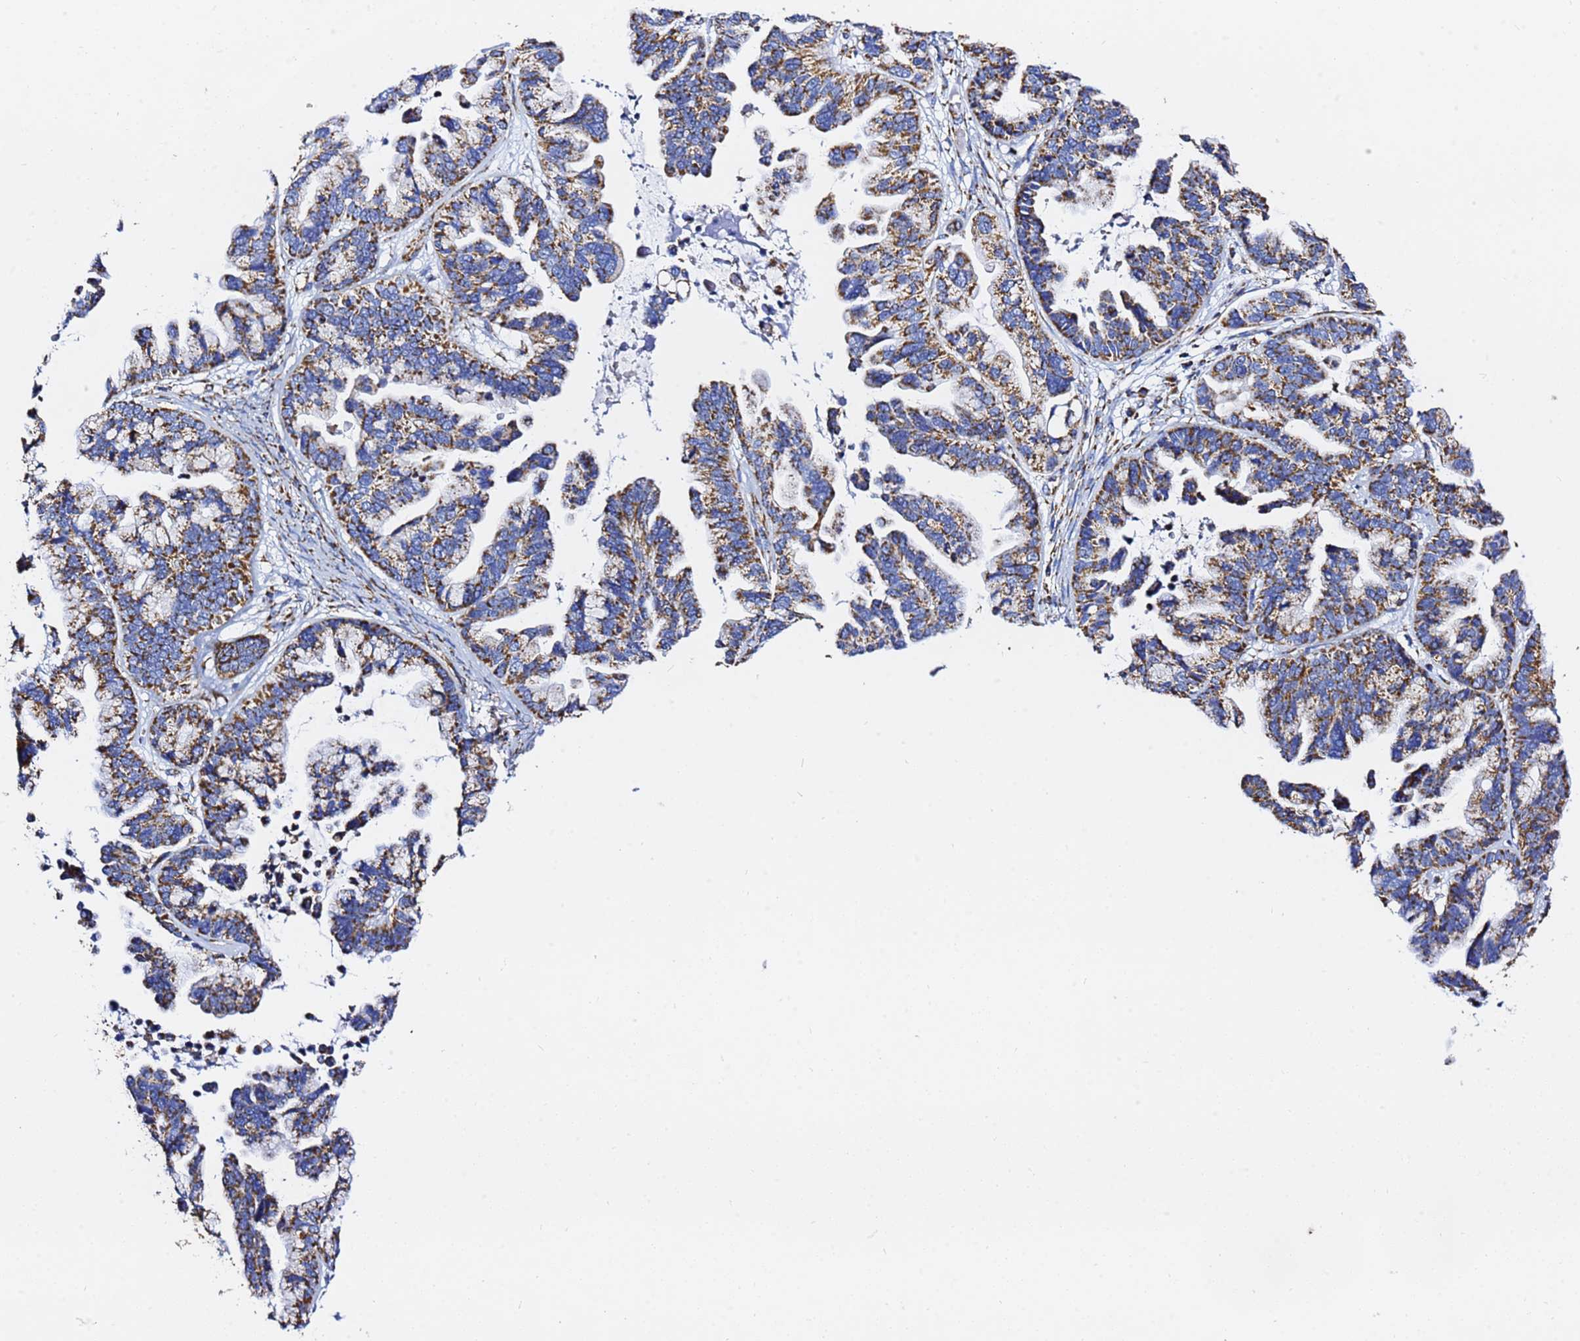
{"staining": {"intensity": "moderate", "quantity": ">75%", "location": "cytoplasmic/membranous"}, "tissue": "ovarian cancer", "cell_type": "Tumor cells", "image_type": "cancer", "snomed": [{"axis": "morphology", "description": "Cystadenocarcinoma, serous, NOS"}, {"axis": "topography", "description": "Ovary"}], "caption": "Tumor cells display moderate cytoplasmic/membranous staining in about >75% of cells in ovarian serous cystadenocarcinoma. (Brightfield microscopy of DAB IHC at high magnification).", "gene": "PHB2", "patient": {"sex": "female", "age": 56}}